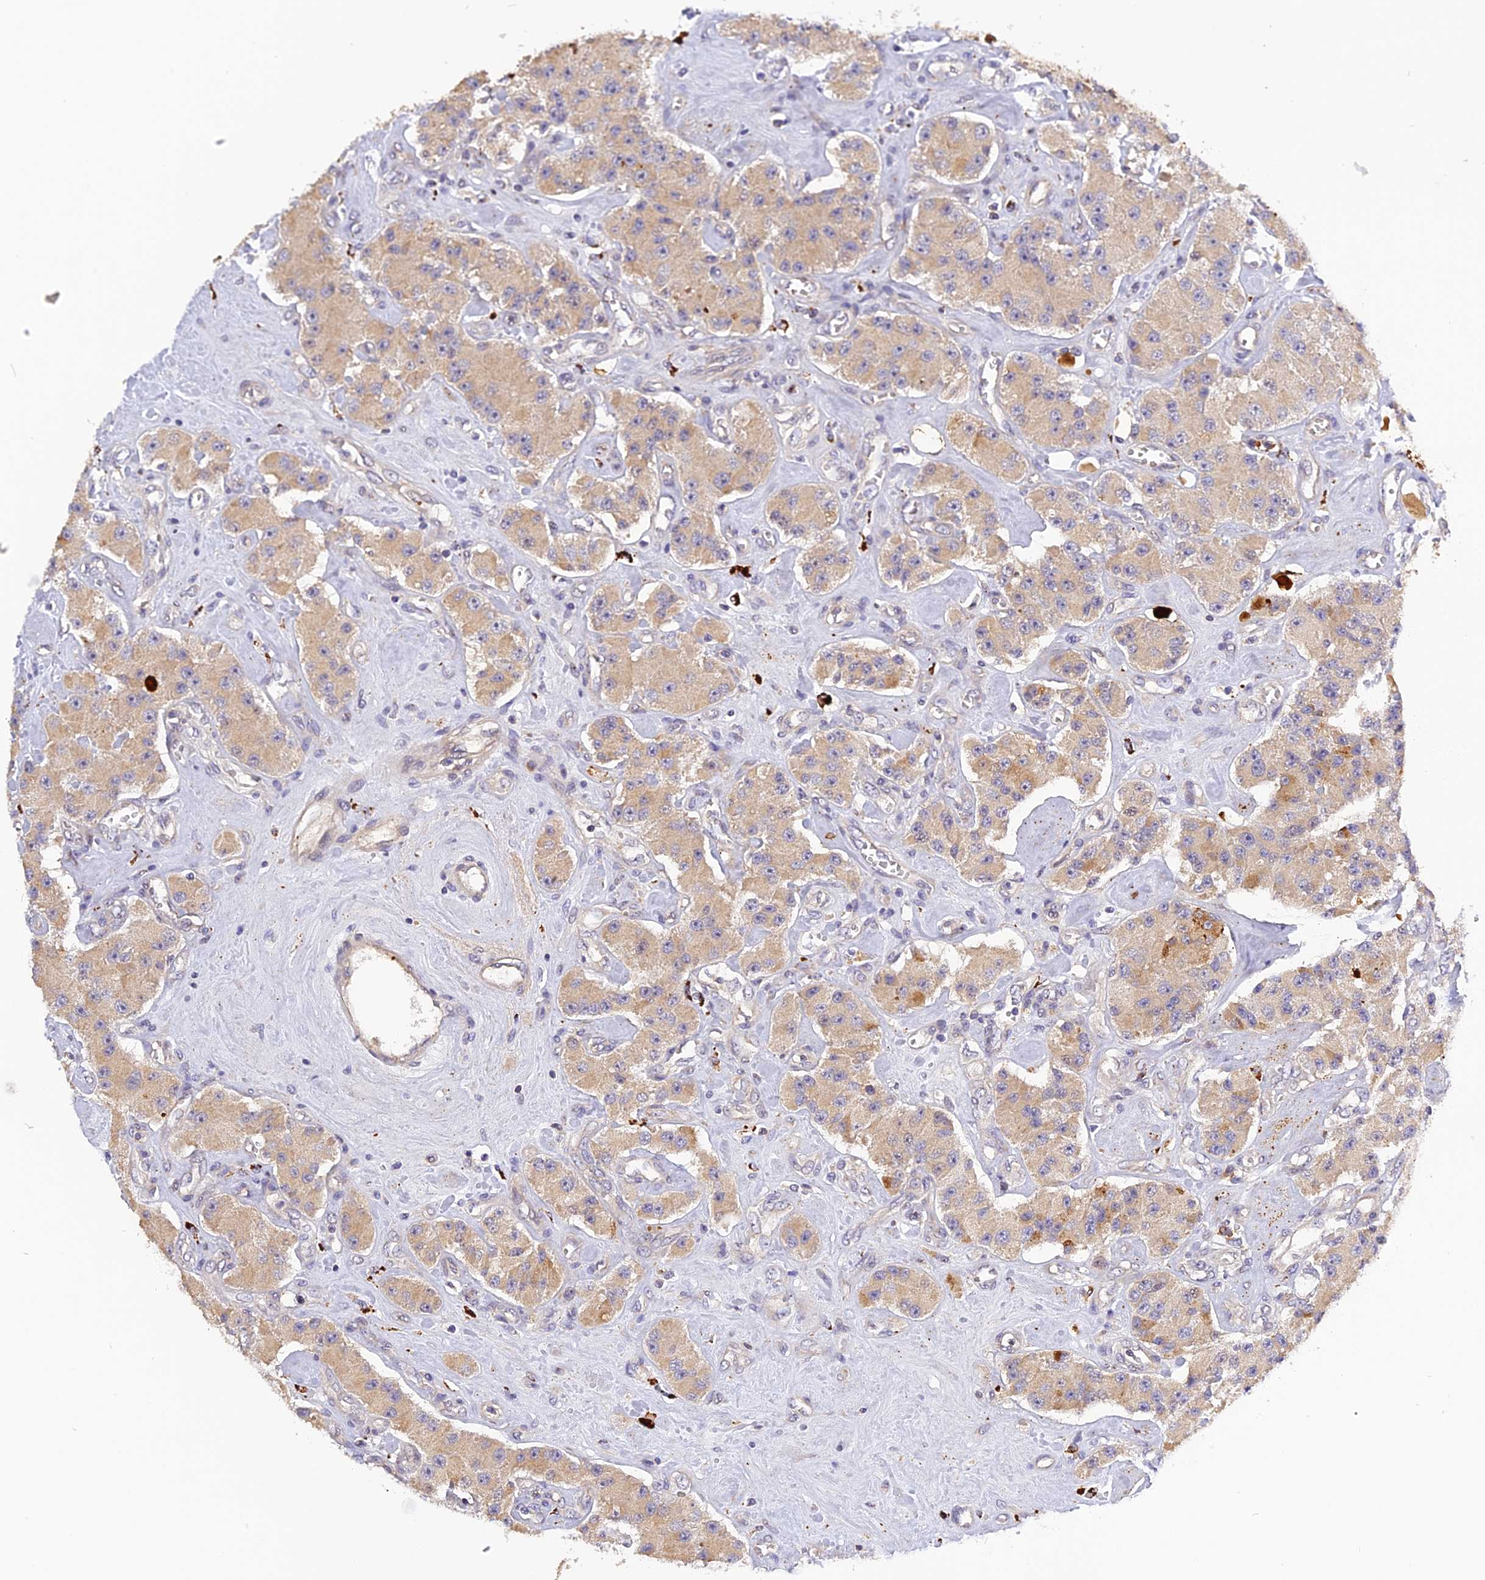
{"staining": {"intensity": "weak", "quantity": ">75%", "location": "cytoplasmic/membranous"}, "tissue": "carcinoid", "cell_type": "Tumor cells", "image_type": "cancer", "snomed": [{"axis": "morphology", "description": "Carcinoid, malignant, NOS"}, {"axis": "topography", "description": "Pancreas"}], "caption": "Malignant carcinoid stained with immunohistochemistry (IHC) displays weak cytoplasmic/membranous positivity in about >75% of tumor cells.", "gene": "FNIP2", "patient": {"sex": "male", "age": 41}}